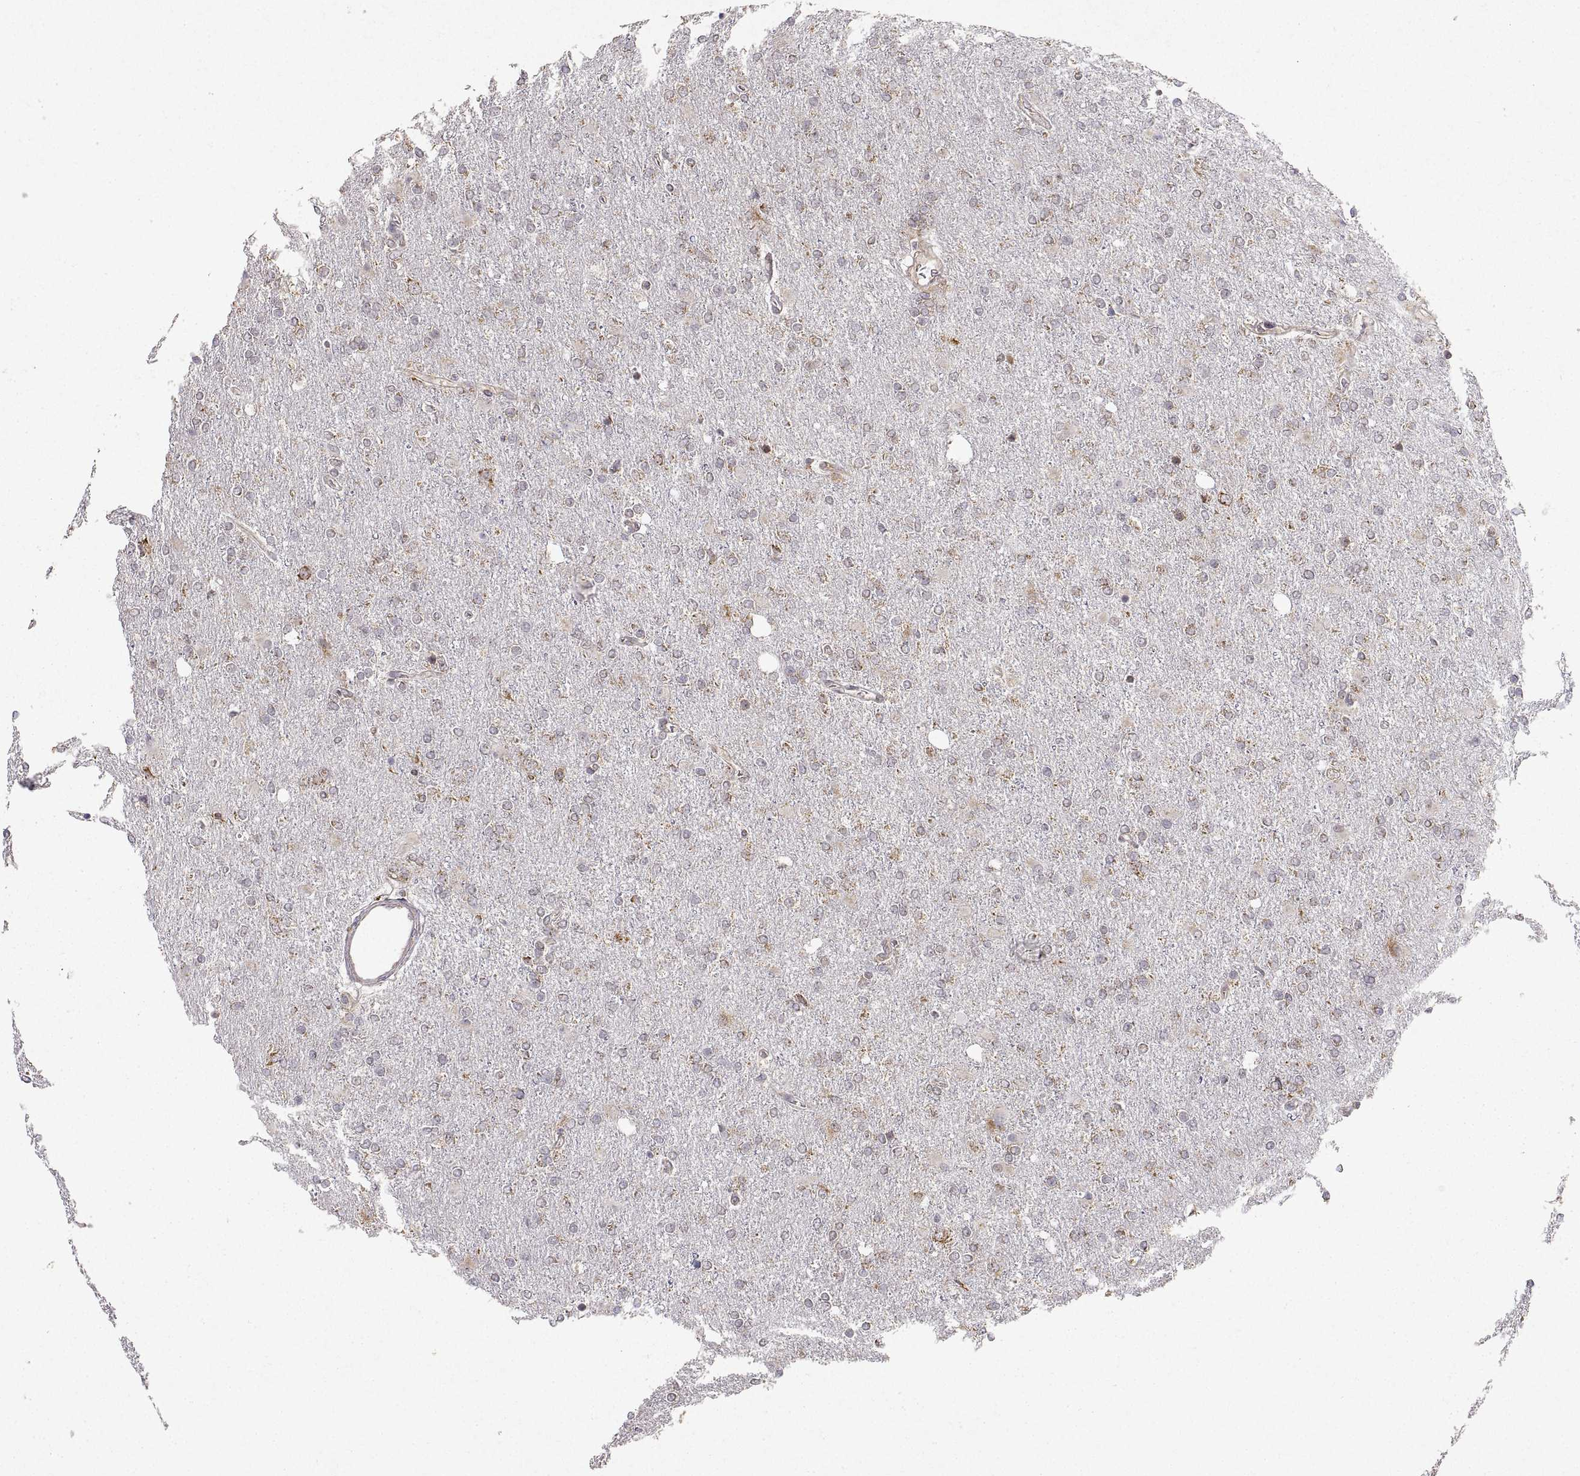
{"staining": {"intensity": "weak", "quantity": "<25%", "location": "cytoplasmic/membranous"}, "tissue": "glioma", "cell_type": "Tumor cells", "image_type": "cancer", "snomed": [{"axis": "morphology", "description": "Glioma, malignant, High grade"}, {"axis": "topography", "description": "Cerebral cortex"}], "caption": "Tumor cells are negative for protein expression in human glioma. (DAB (3,3'-diaminobenzidine) immunohistochemistry visualized using brightfield microscopy, high magnification).", "gene": "MANBAL", "patient": {"sex": "male", "age": 70}}